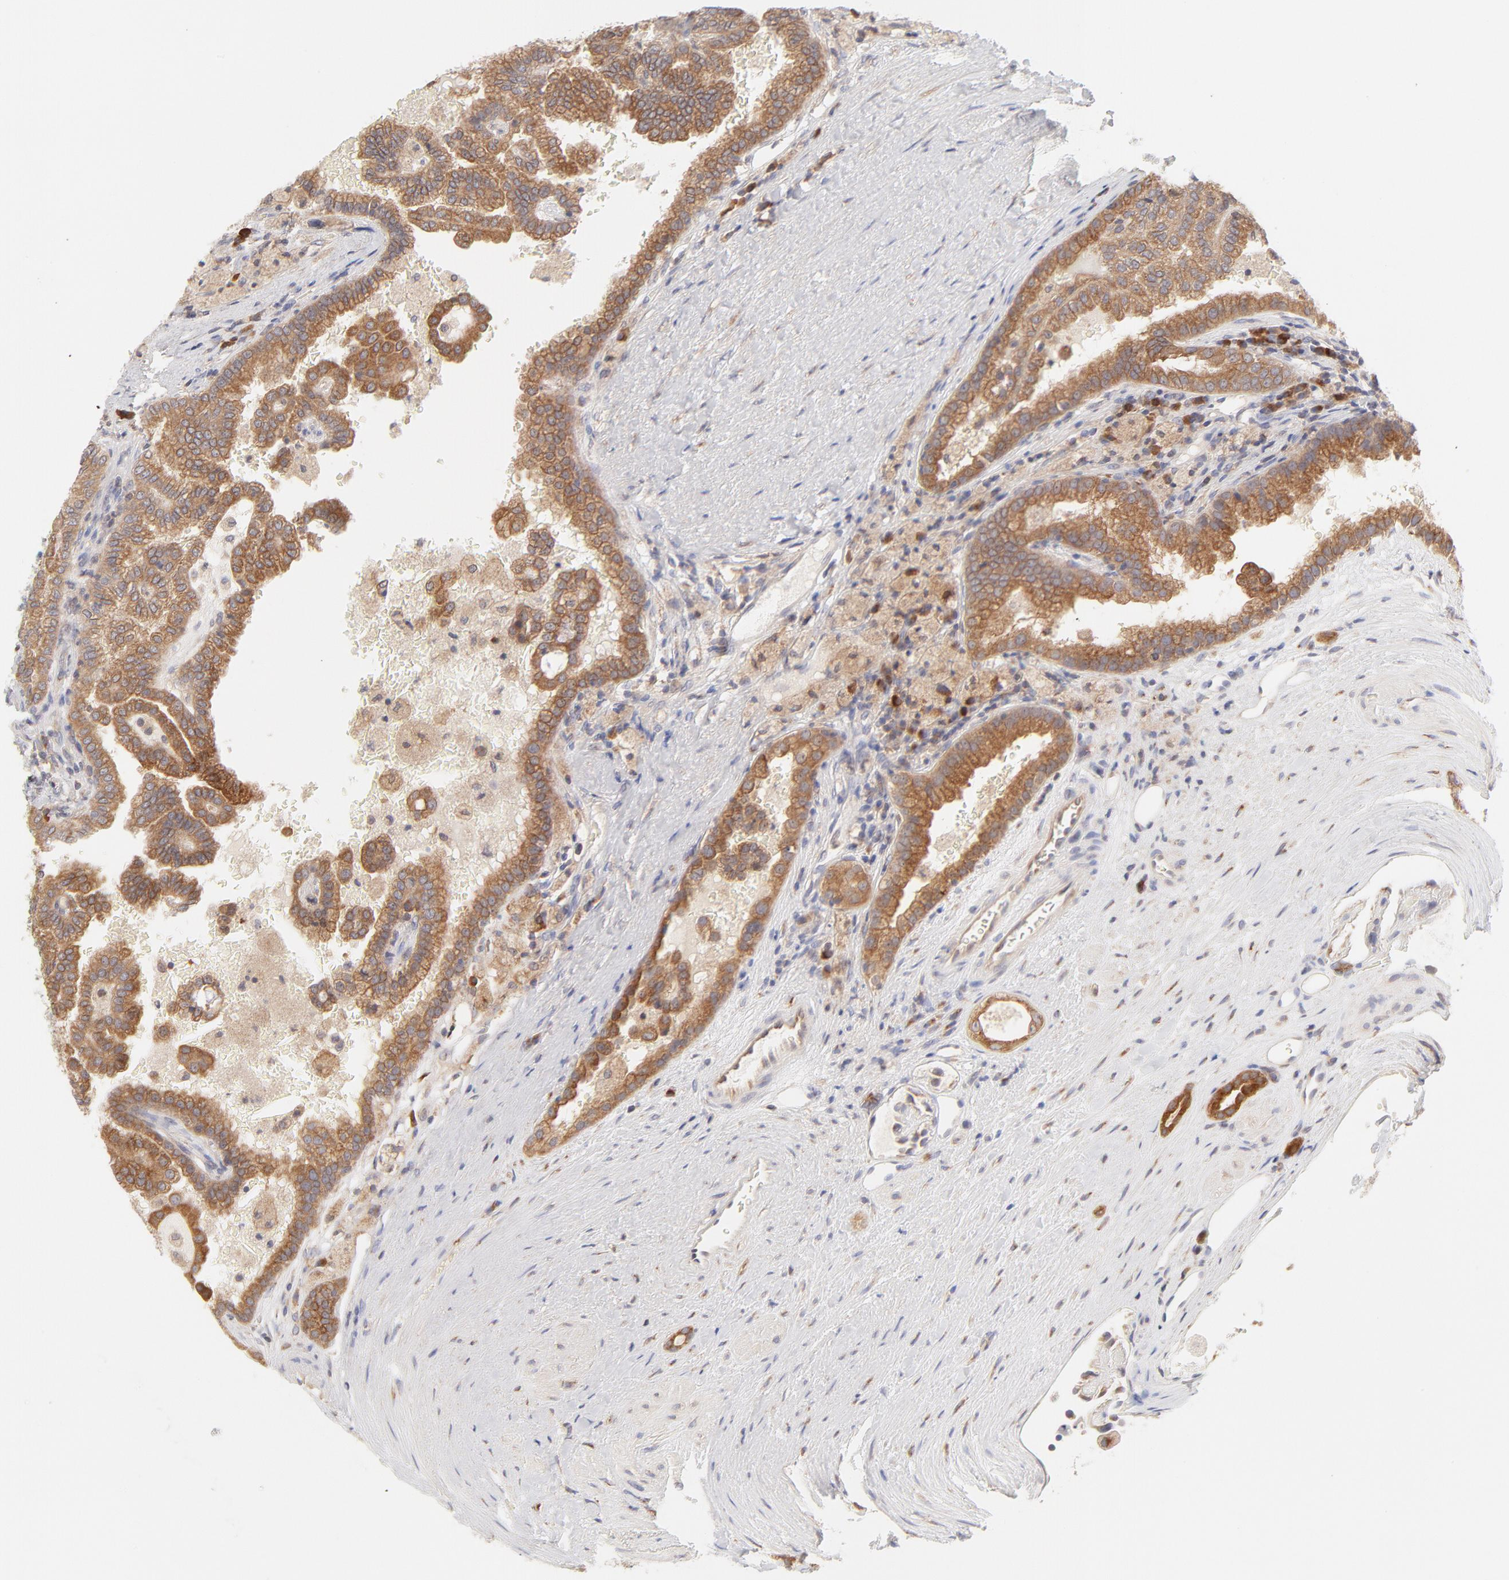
{"staining": {"intensity": "moderate", "quantity": ">75%", "location": "cytoplasmic/membranous"}, "tissue": "renal cancer", "cell_type": "Tumor cells", "image_type": "cancer", "snomed": [{"axis": "morphology", "description": "Adenocarcinoma, NOS"}, {"axis": "topography", "description": "Kidney"}], "caption": "Renal cancer (adenocarcinoma) stained with a brown dye shows moderate cytoplasmic/membranous positive staining in about >75% of tumor cells.", "gene": "RPS6KA1", "patient": {"sex": "male", "age": 61}}